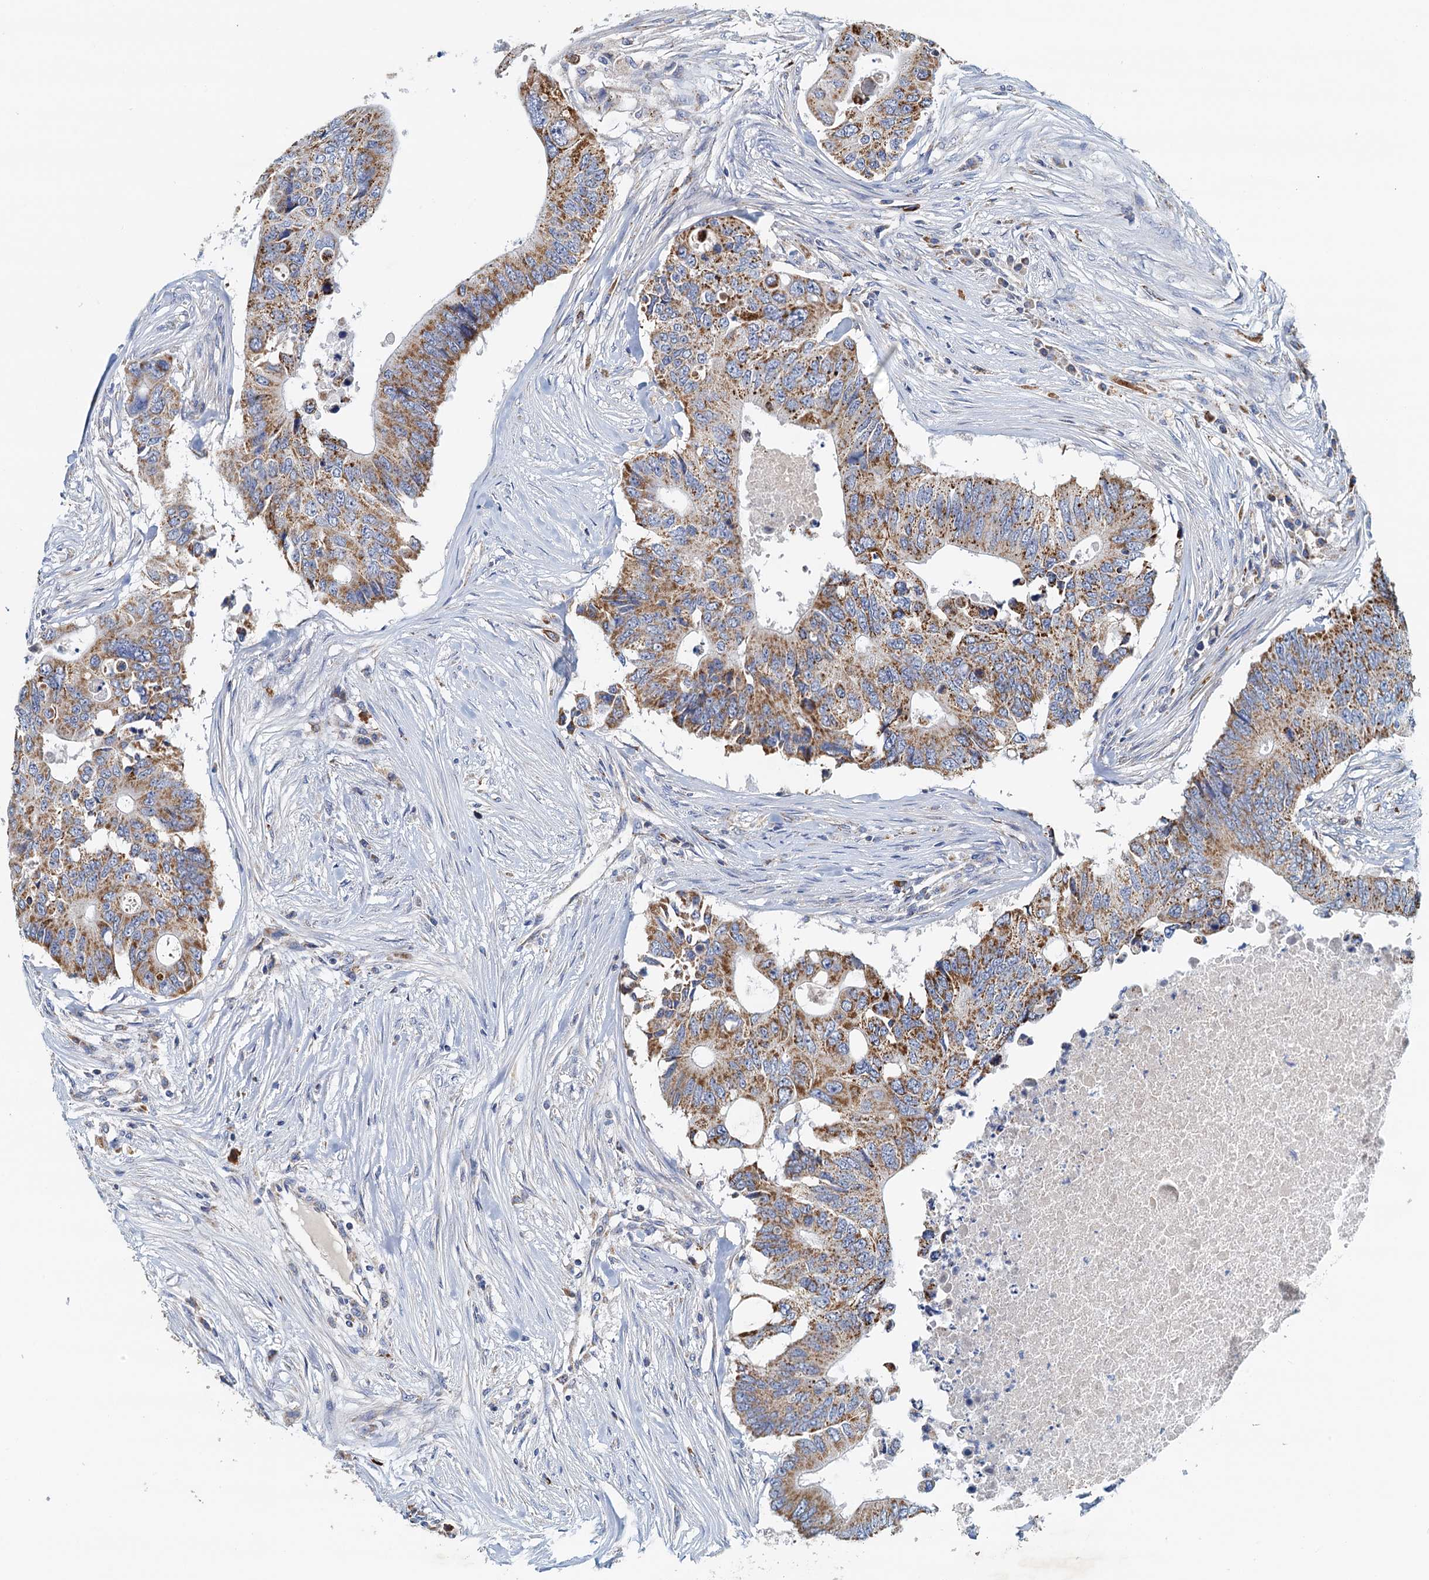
{"staining": {"intensity": "moderate", "quantity": ">75%", "location": "cytoplasmic/membranous"}, "tissue": "colorectal cancer", "cell_type": "Tumor cells", "image_type": "cancer", "snomed": [{"axis": "morphology", "description": "Adenocarcinoma, NOS"}, {"axis": "topography", "description": "Colon"}], "caption": "Protein staining of adenocarcinoma (colorectal) tissue exhibits moderate cytoplasmic/membranous staining in about >75% of tumor cells.", "gene": "POC1A", "patient": {"sex": "male", "age": 71}}